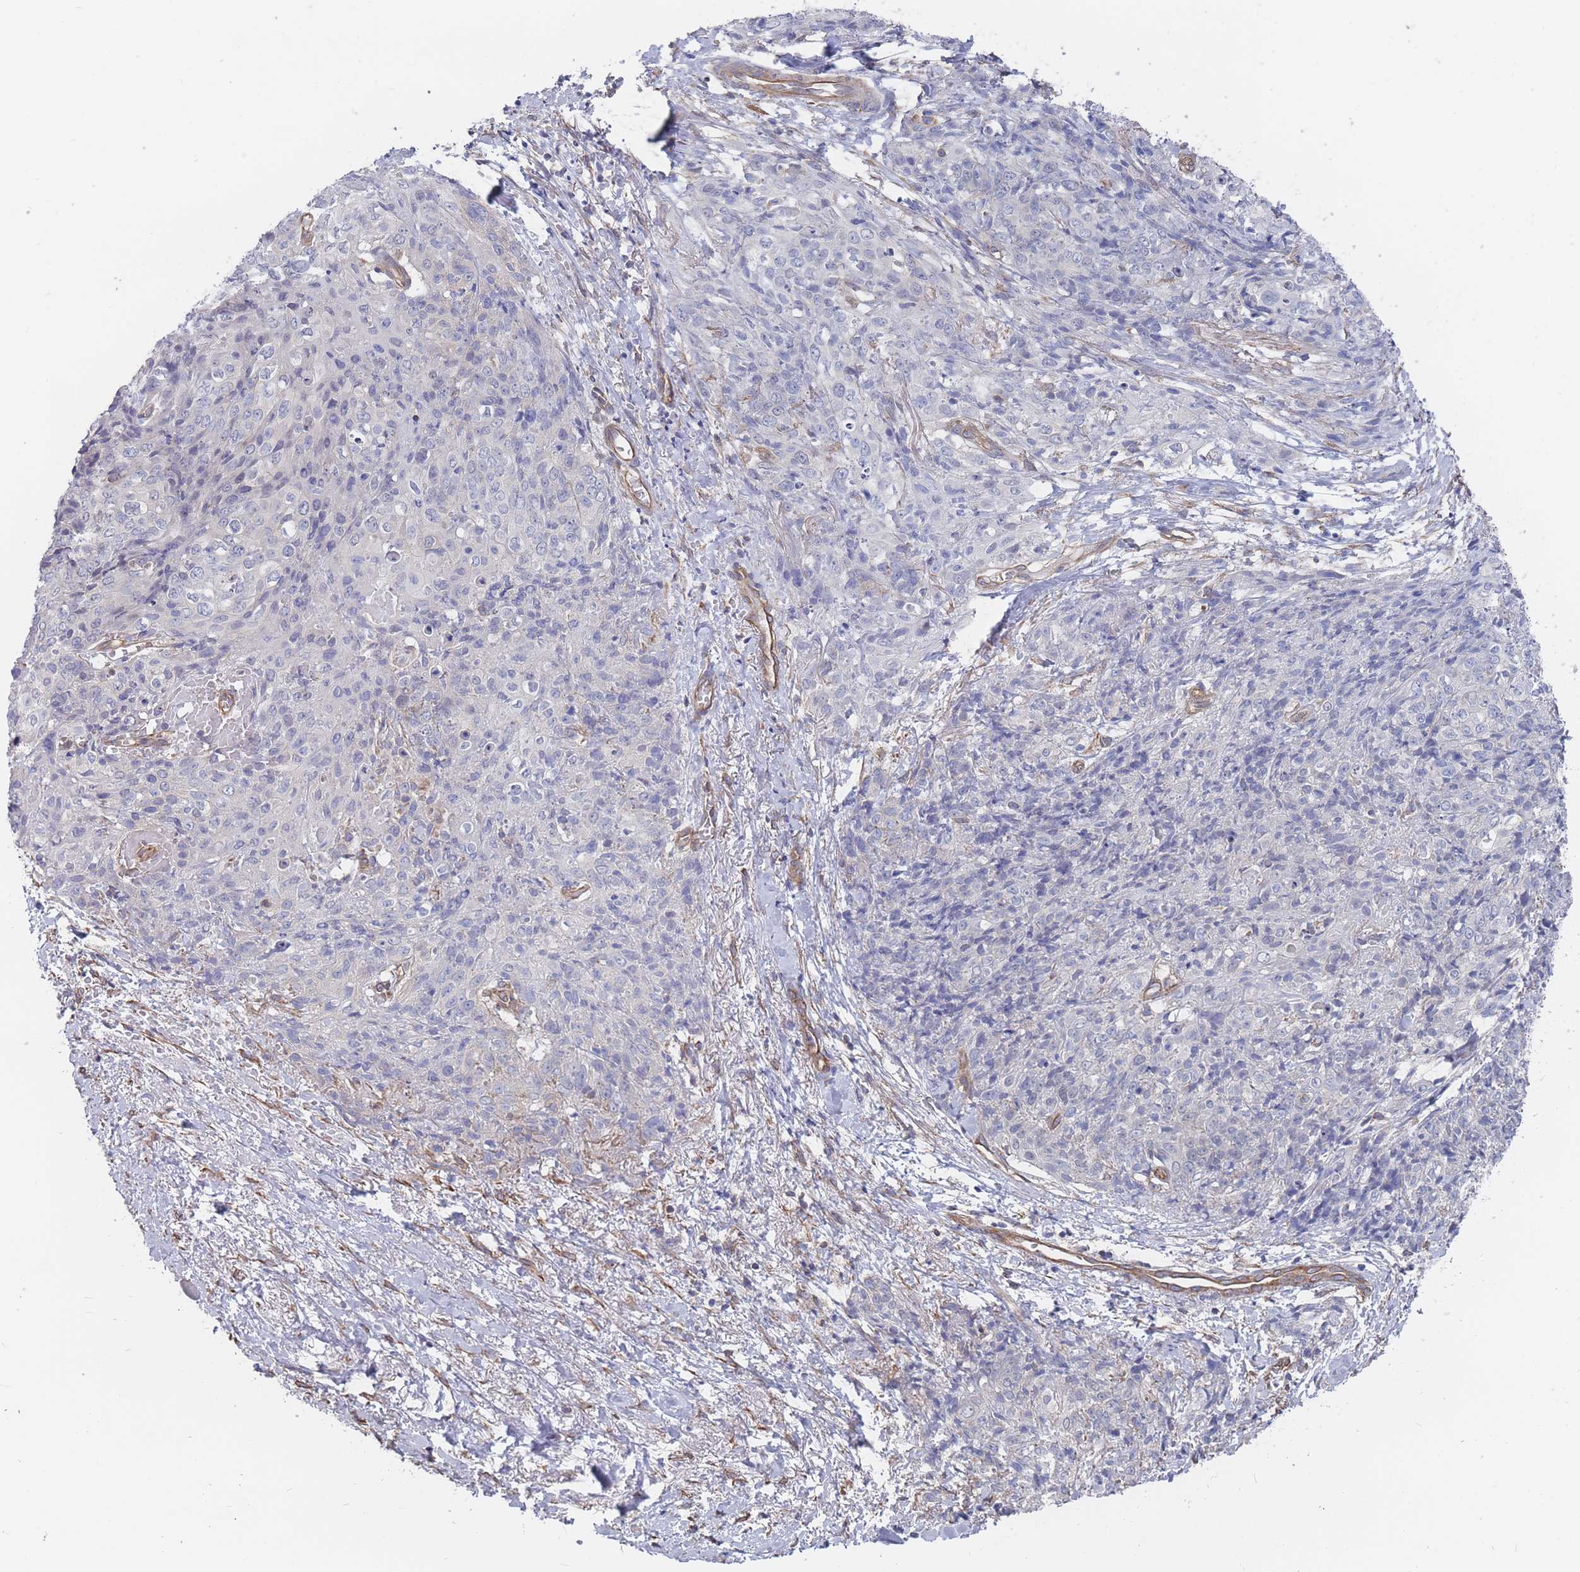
{"staining": {"intensity": "negative", "quantity": "none", "location": "none"}, "tissue": "skin cancer", "cell_type": "Tumor cells", "image_type": "cancer", "snomed": [{"axis": "morphology", "description": "Squamous cell carcinoma, NOS"}, {"axis": "topography", "description": "Skin"}, {"axis": "topography", "description": "Vulva"}], "caption": "Immunohistochemical staining of skin squamous cell carcinoma shows no significant staining in tumor cells.", "gene": "SLC1A6", "patient": {"sex": "female", "age": 85}}